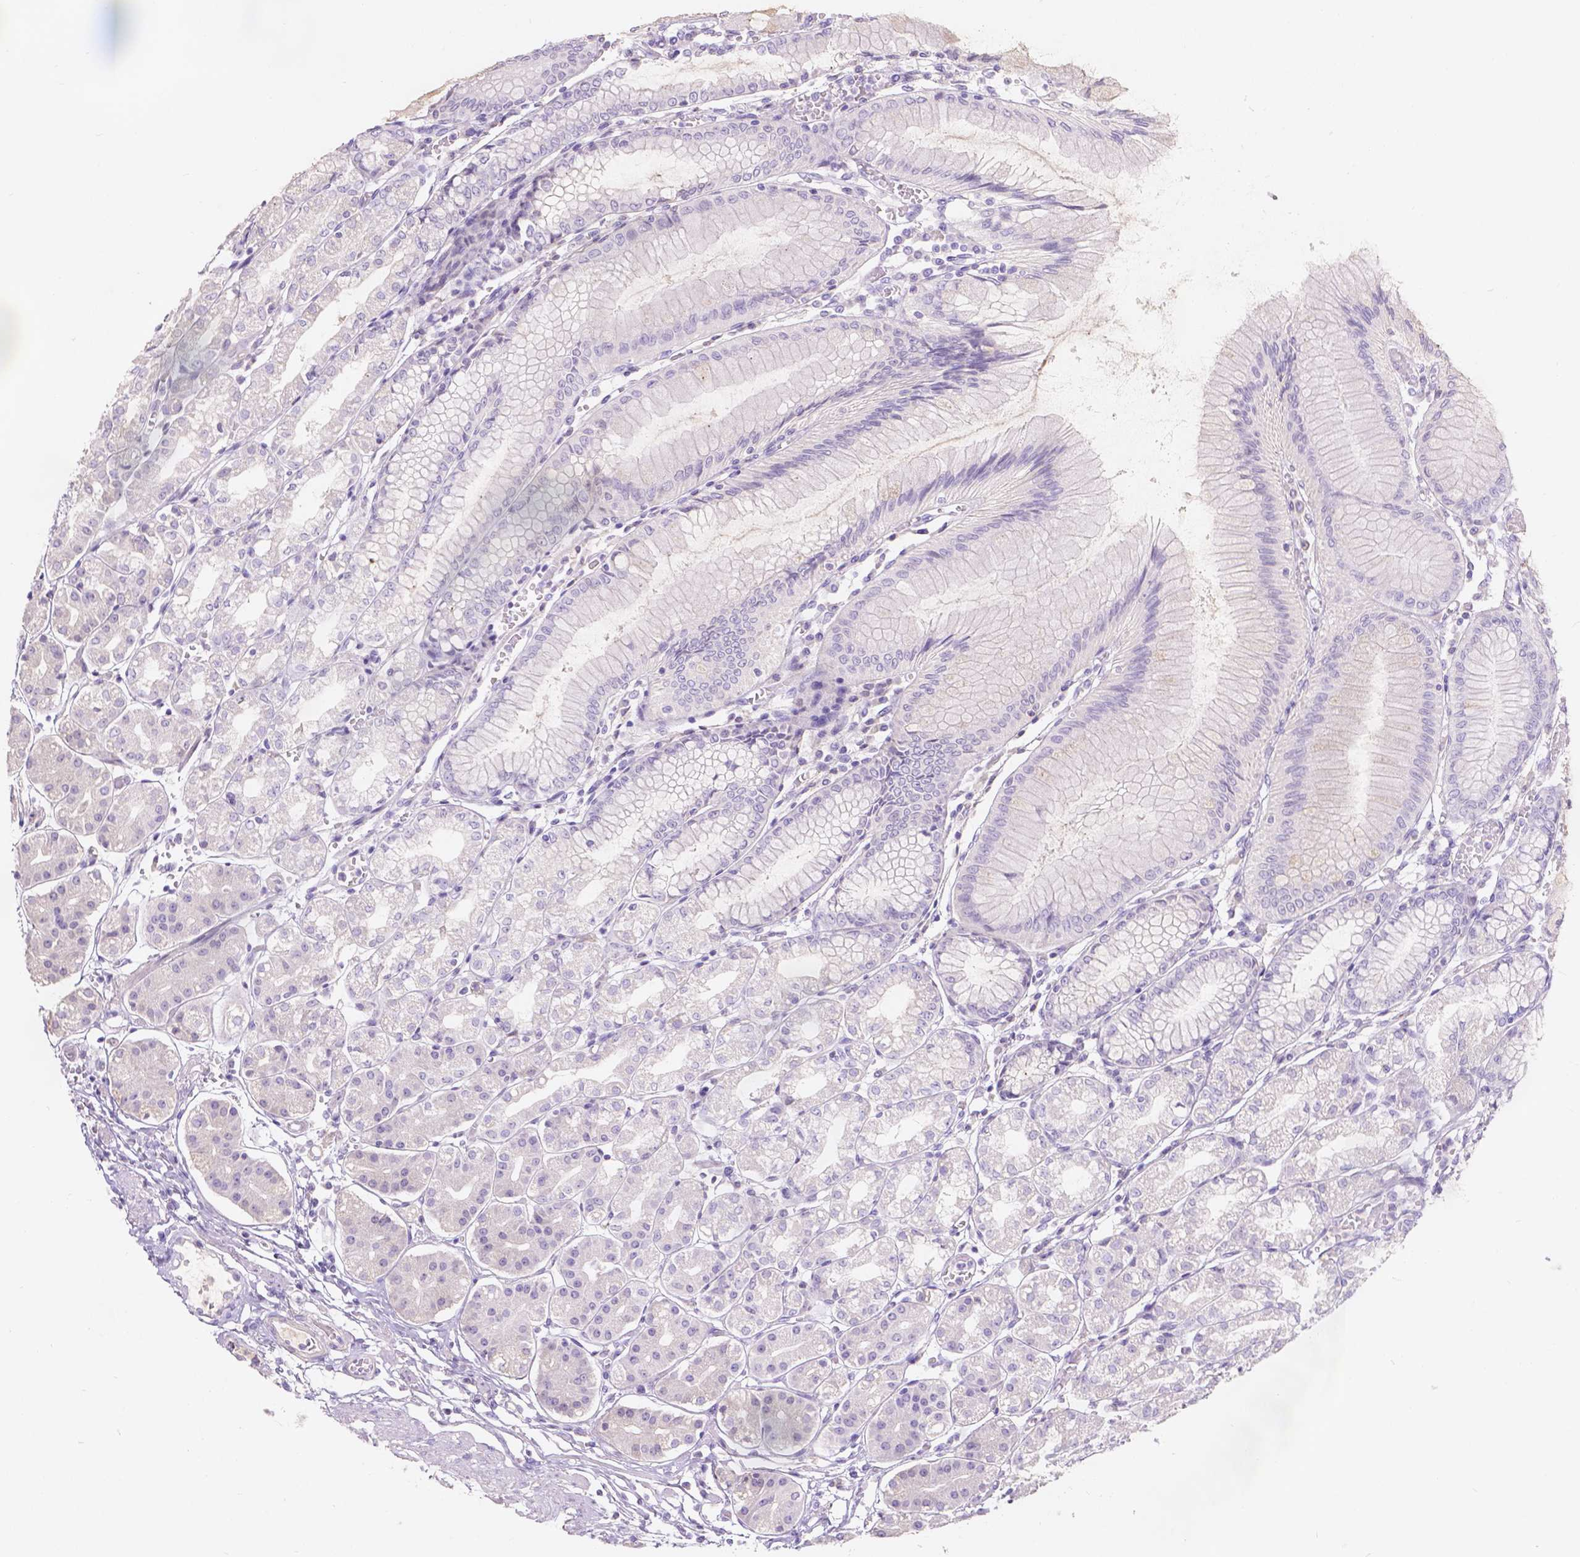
{"staining": {"intensity": "negative", "quantity": "none", "location": "none"}, "tissue": "stomach", "cell_type": "Glandular cells", "image_type": "normal", "snomed": [{"axis": "morphology", "description": "Normal tissue, NOS"}, {"axis": "topography", "description": "Skeletal muscle"}, {"axis": "topography", "description": "Stomach"}], "caption": "Protein analysis of unremarkable stomach shows no significant positivity in glandular cells. The staining is performed using DAB (3,3'-diaminobenzidine) brown chromogen with nuclei counter-stained in using hematoxylin.", "gene": "GAL3ST2", "patient": {"sex": "female", "age": 57}}